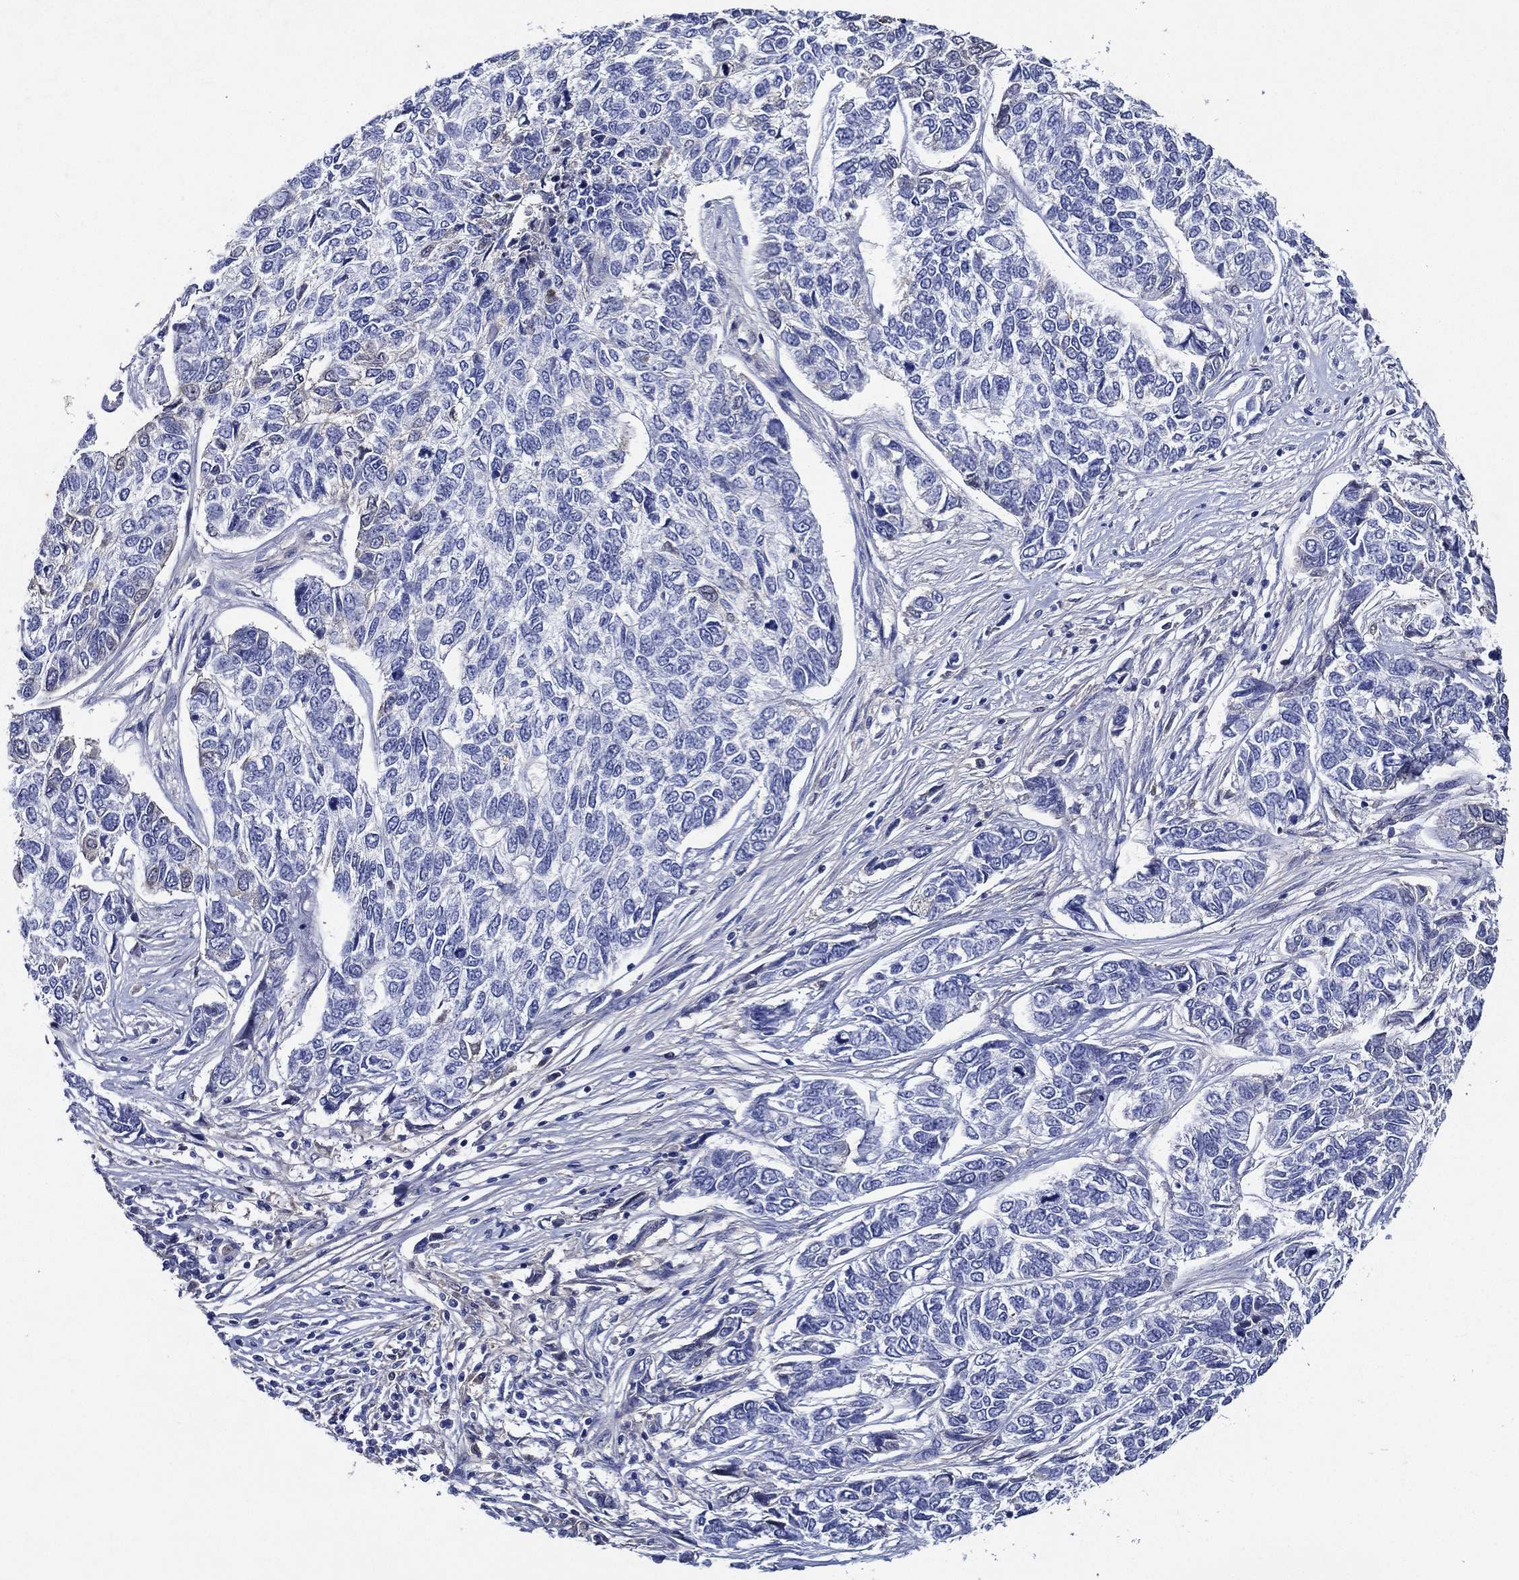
{"staining": {"intensity": "negative", "quantity": "none", "location": "none"}, "tissue": "skin cancer", "cell_type": "Tumor cells", "image_type": "cancer", "snomed": [{"axis": "morphology", "description": "Basal cell carcinoma"}, {"axis": "topography", "description": "Skin"}], "caption": "The IHC photomicrograph has no significant staining in tumor cells of skin cancer tissue.", "gene": "TMPRSS11D", "patient": {"sex": "female", "age": 65}}